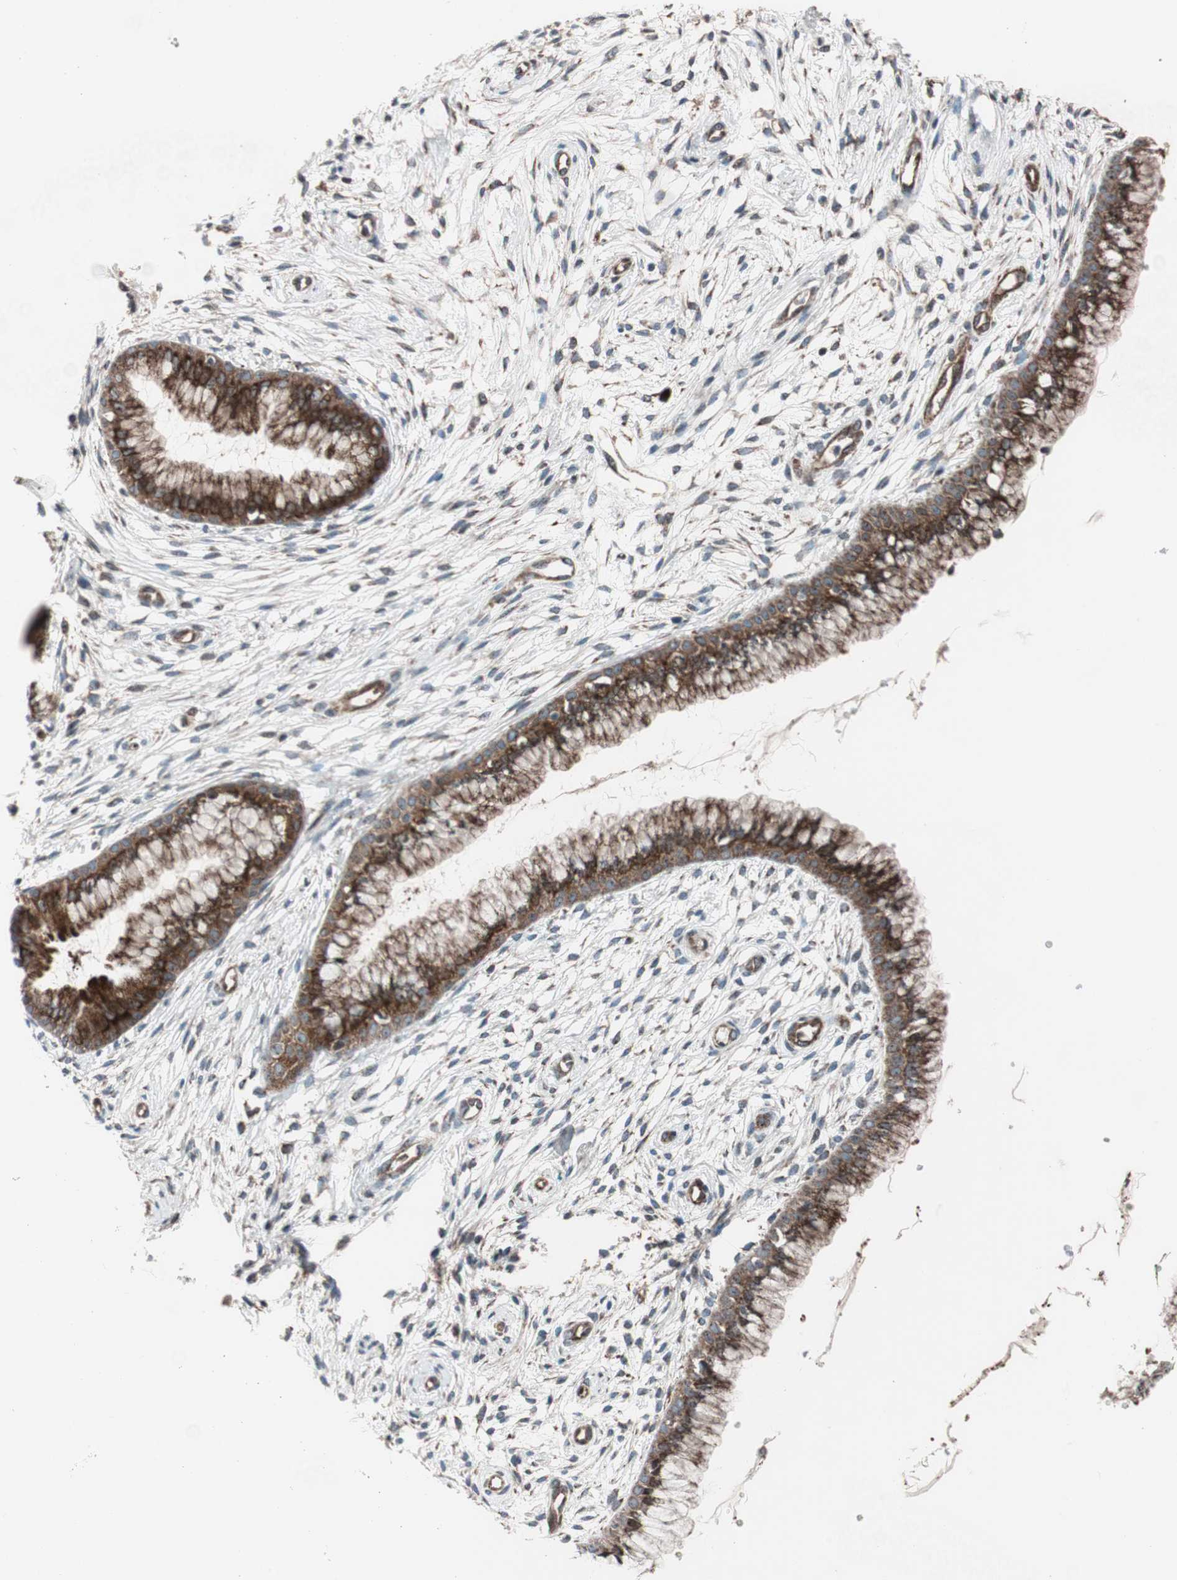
{"staining": {"intensity": "moderate", "quantity": ">75%", "location": "cytoplasmic/membranous"}, "tissue": "cervix", "cell_type": "Glandular cells", "image_type": "normal", "snomed": [{"axis": "morphology", "description": "Normal tissue, NOS"}, {"axis": "topography", "description": "Cervix"}], "caption": "High-power microscopy captured an IHC micrograph of normal cervix, revealing moderate cytoplasmic/membranous staining in about >75% of glandular cells. The protein of interest is shown in brown color, while the nuclei are stained blue.", "gene": "CCL14", "patient": {"sex": "female", "age": 39}}